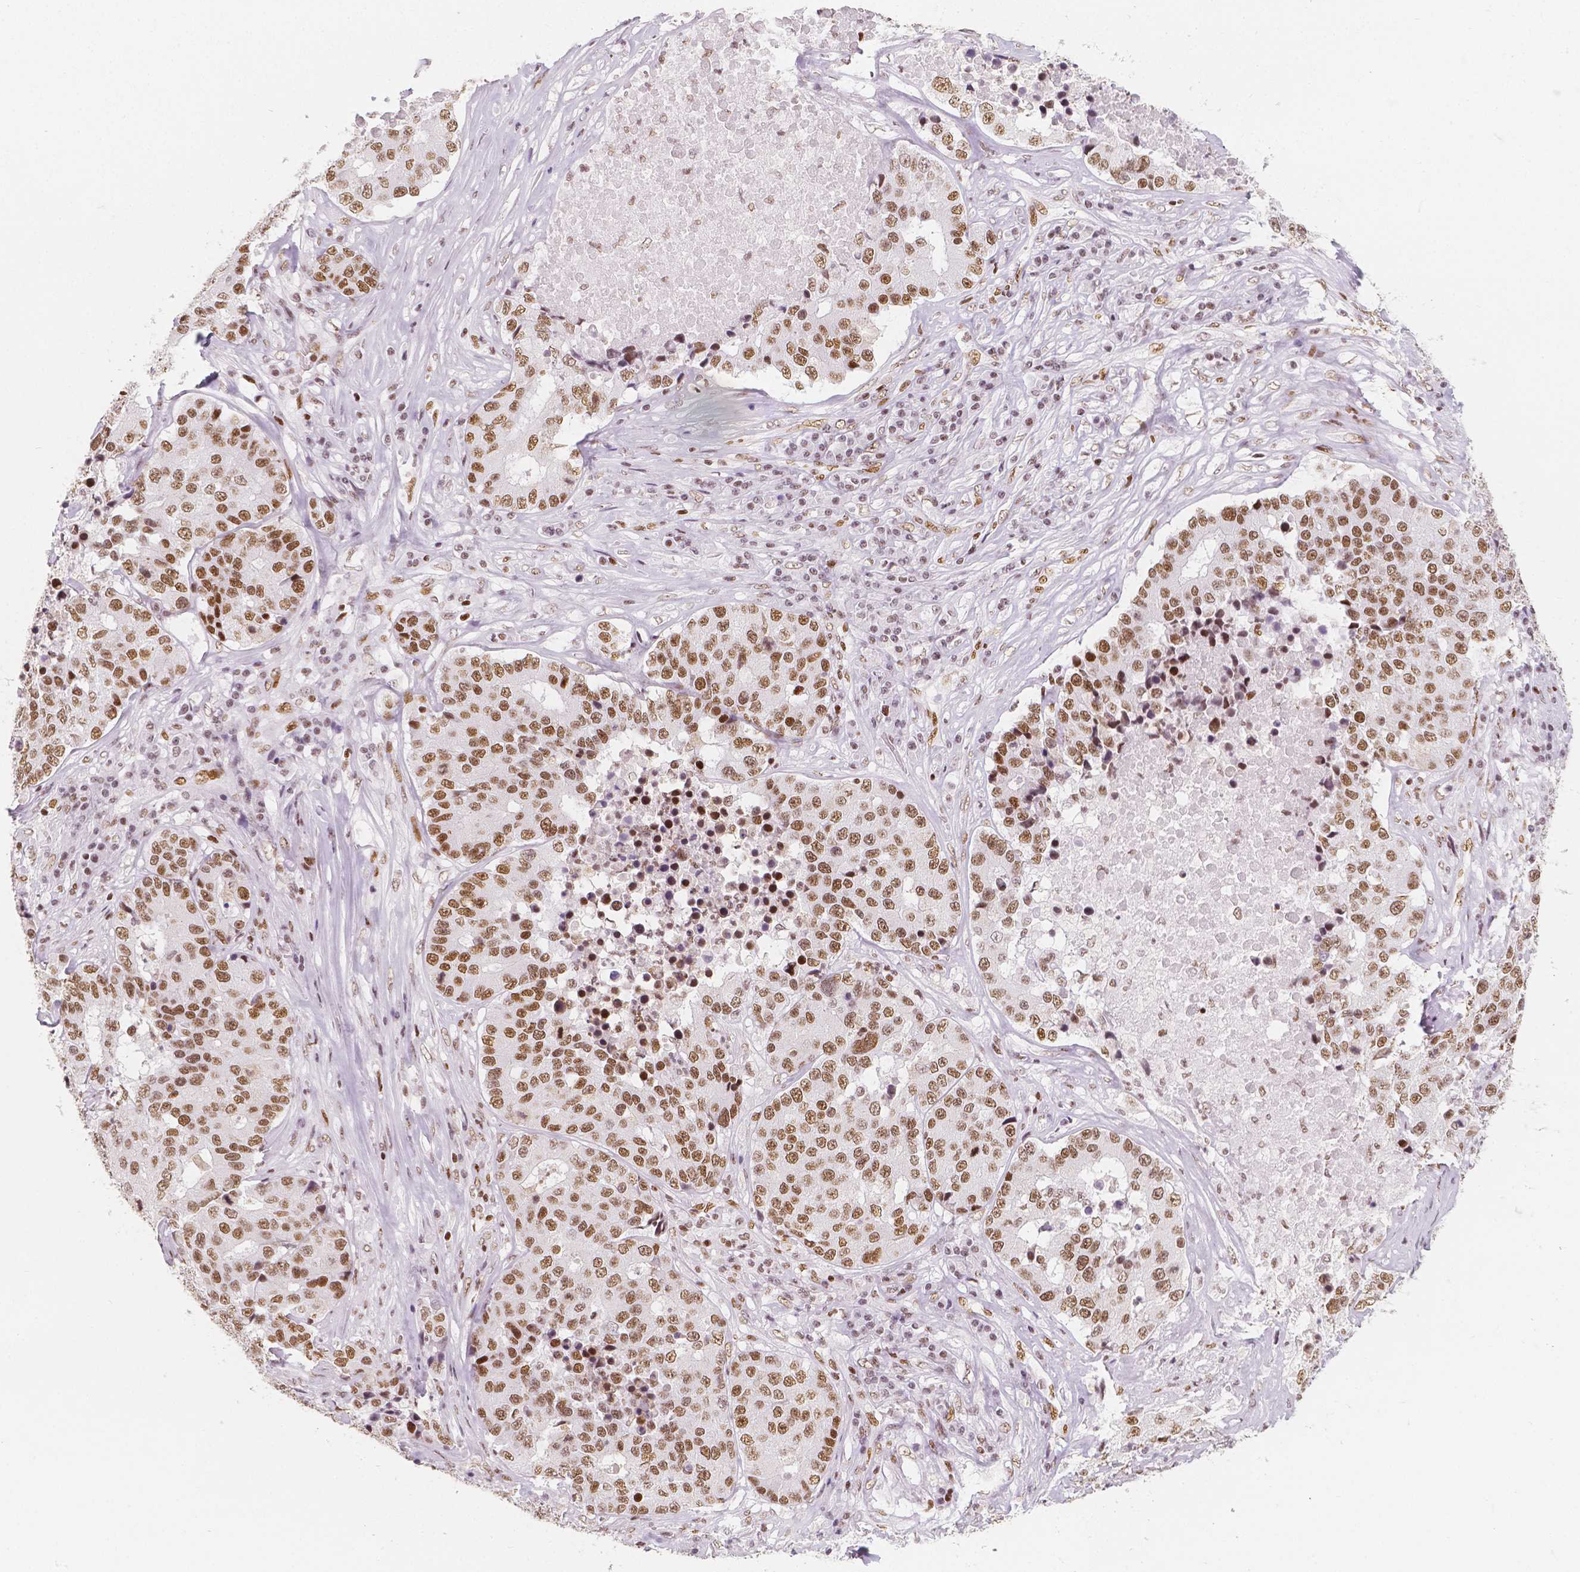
{"staining": {"intensity": "moderate", "quantity": ">75%", "location": "nuclear"}, "tissue": "stomach cancer", "cell_type": "Tumor cells", "image_type": "cancer", "snomed": [{"axis": "morphology", "description": "Adenocarcinoma, NOS"}, {"axis": "topography", "description": "Stomach"}], "caption": "Stomach cancer was stained to show a protein in brown. There is medium levels of moderate nuclear positivity in approximately >75% of tumor cells.", "gene": "HDAC1", "patient": {"sex": "male", "age": 71}}